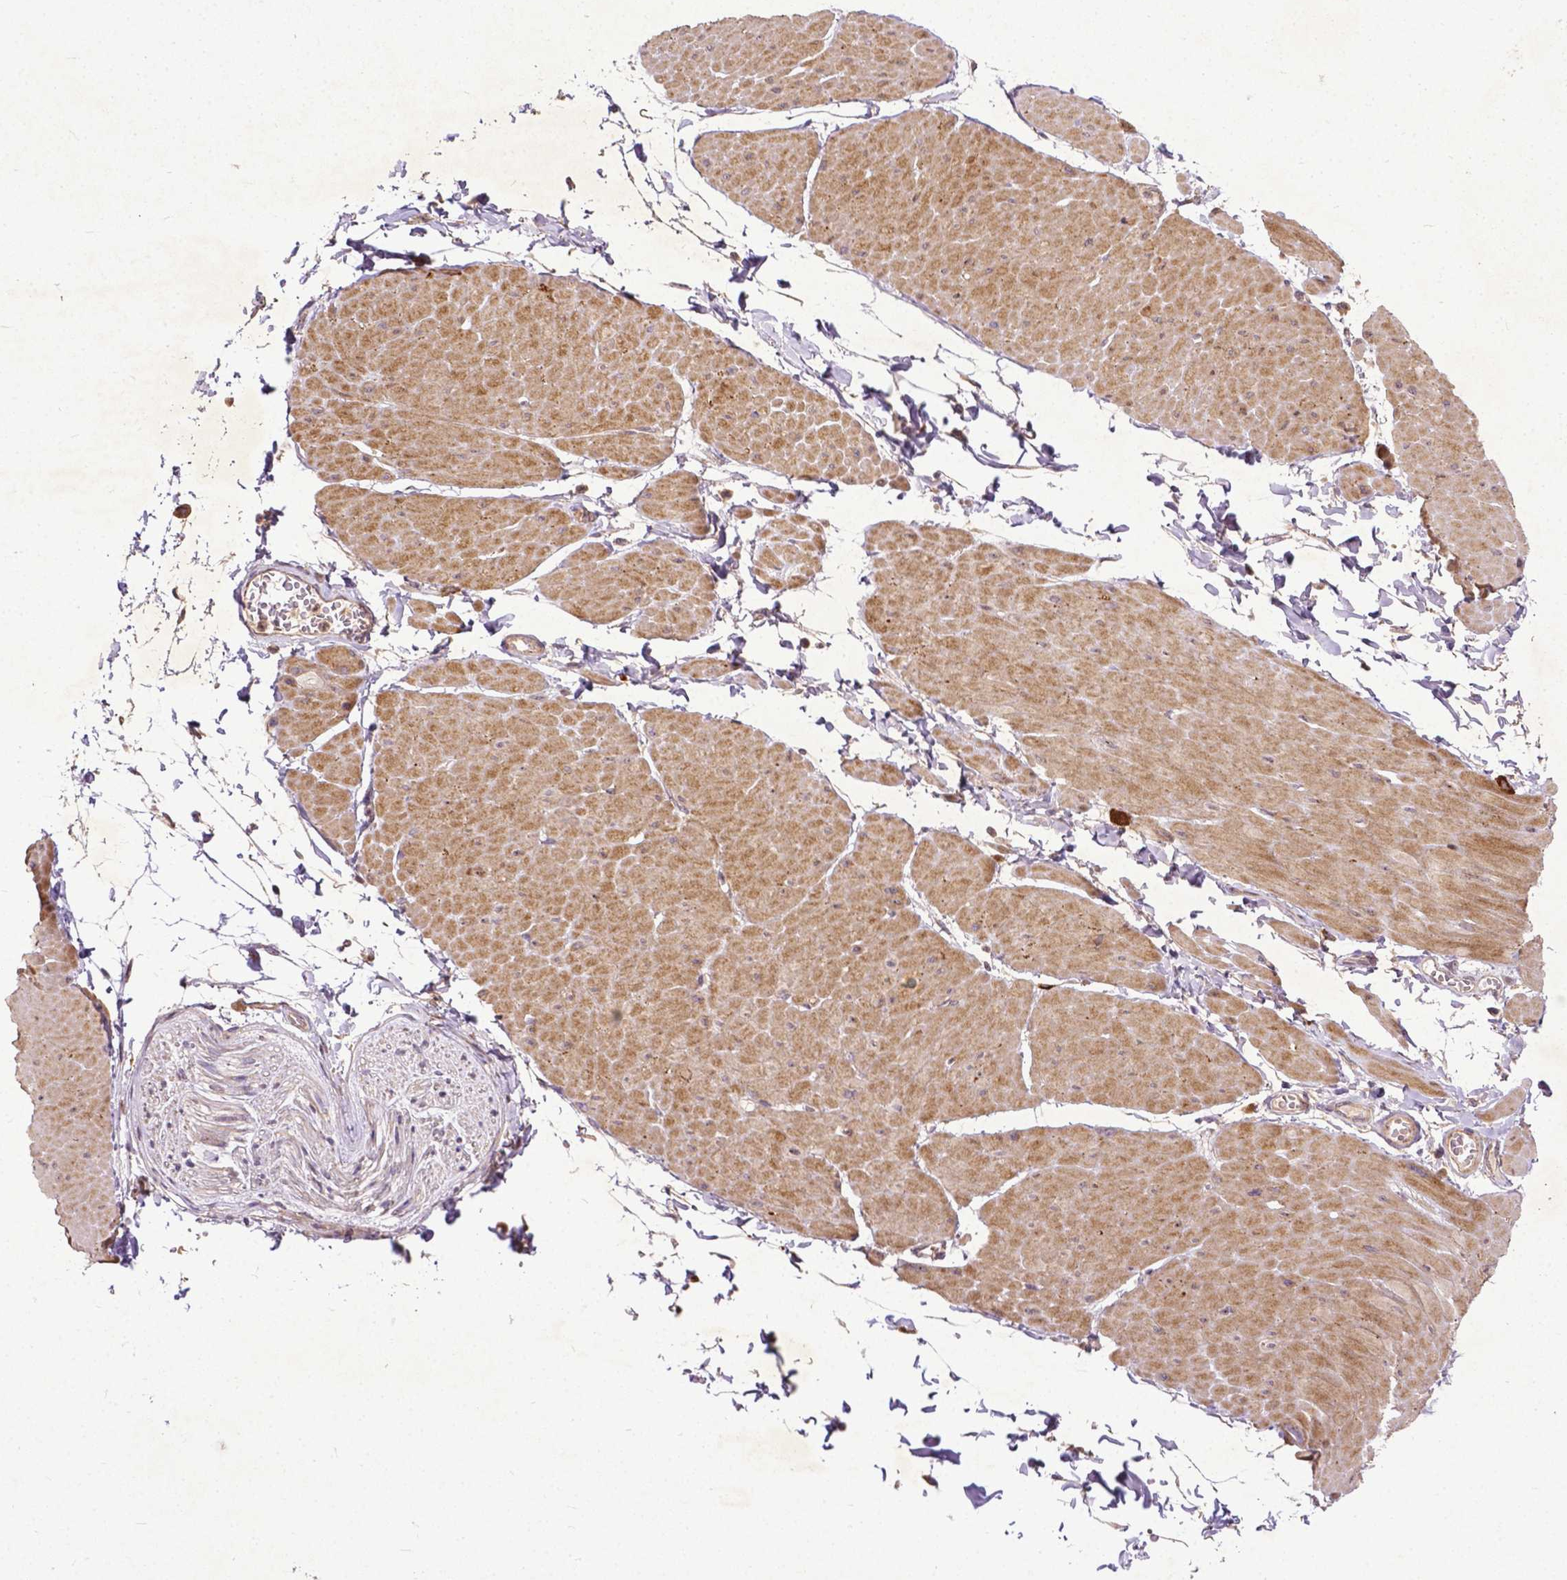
{"staining": {"intensity": "moderate", "quantity": ">75%", "location": "cytoplasmic/membranous"}, "tissue": "adipose tissue", "cell_type": "Adipocytes", "image_type": "normal", "snomed": [{"axis": "morphology", "description": "Normal tissue, NOS"}, {"axis": "topography", "description": "Smooth muscle"}, {"axis": "topography", "description": "Peripheral nerve tissue"}], "caption": "Immunohistochemical staining of normal adipose tissue shows >75% levels of moderate cytoplasmic/membranous protein expression in approximately >75% of adipocytes. (DAB = brown stain, brightfield microscopy at high magnification).", "gene": "PARP3", "patient": {"sex": "male", "age": 58}}